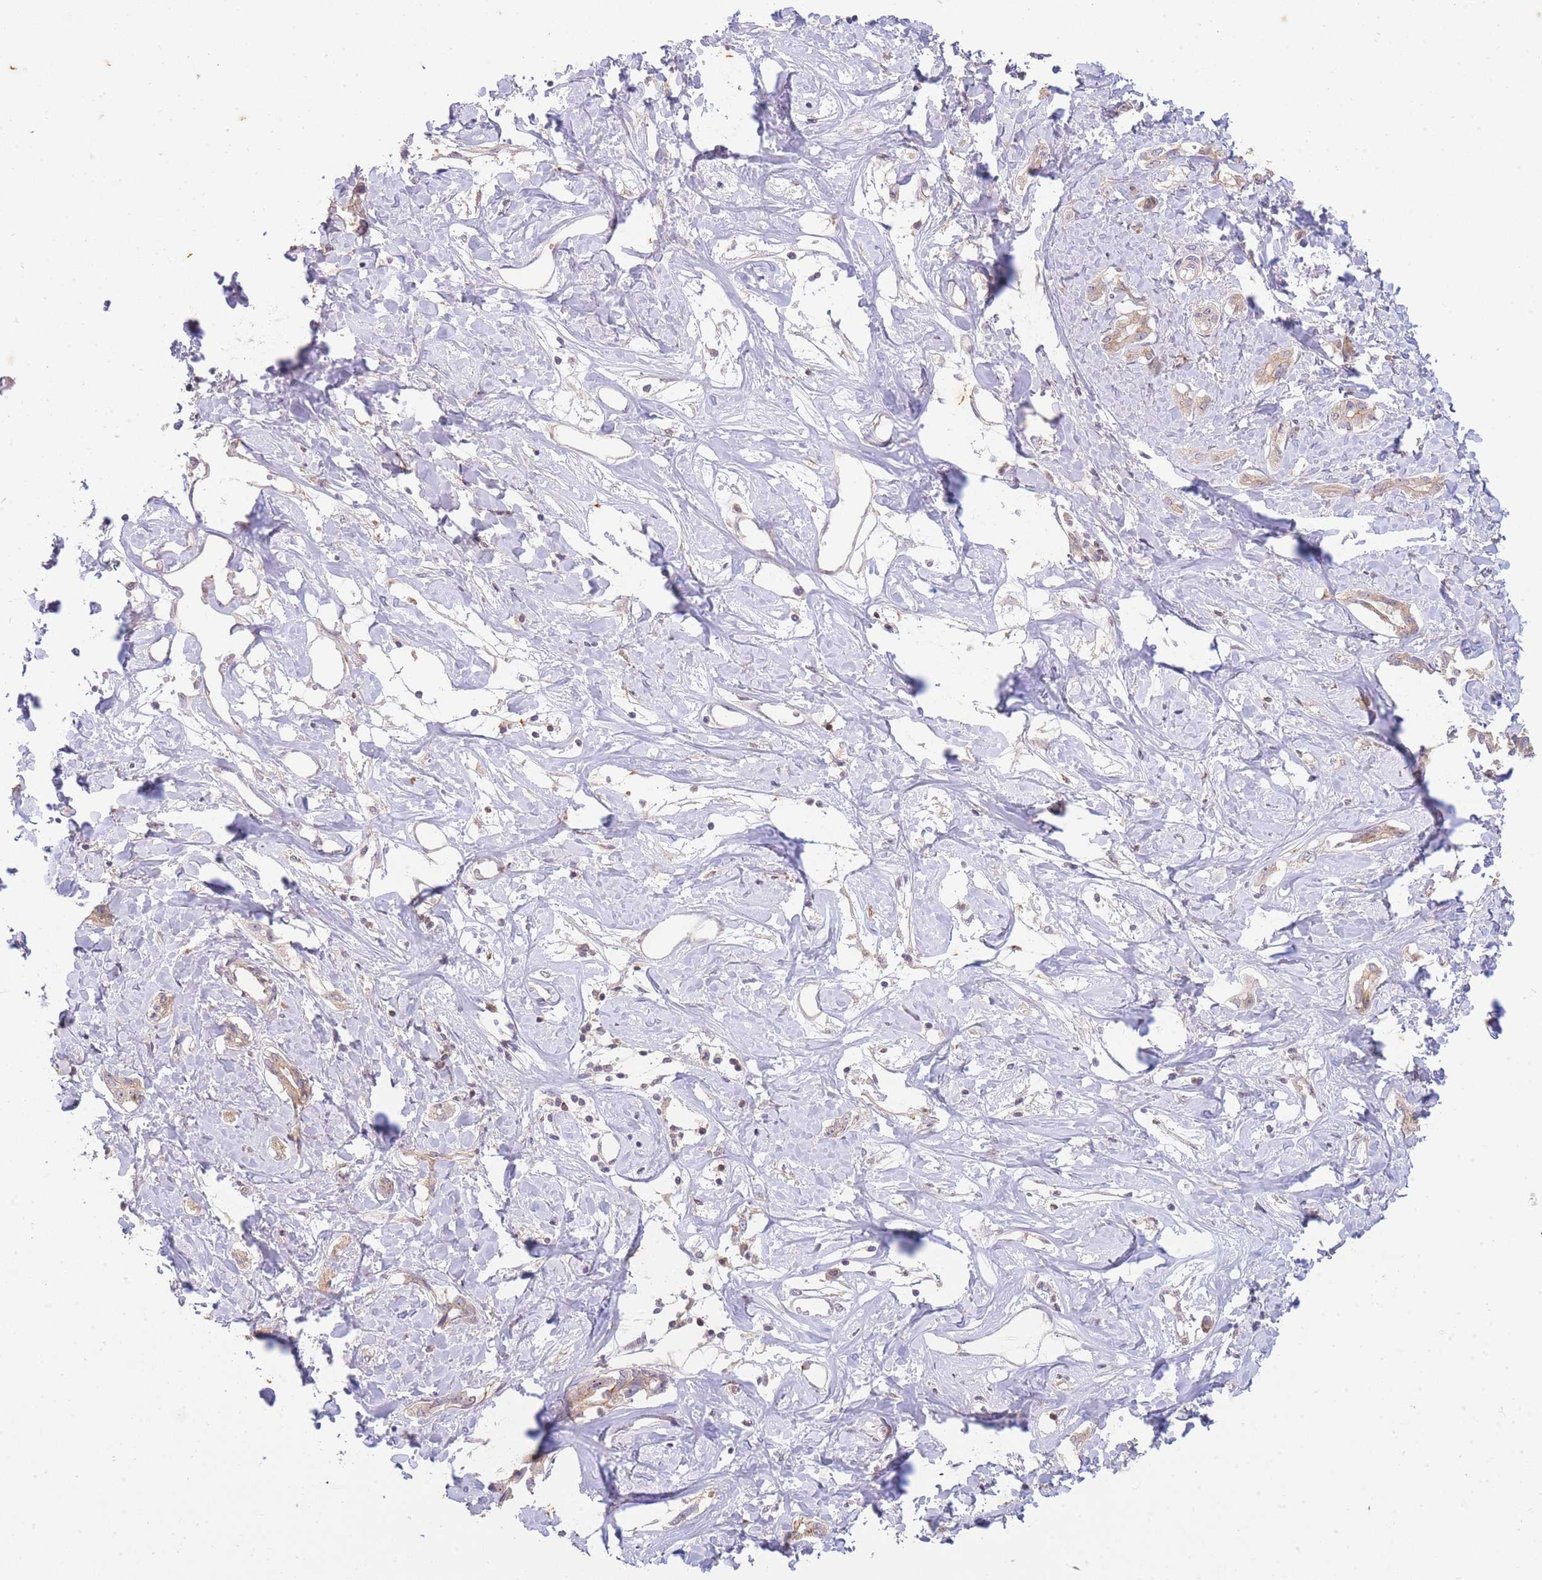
{"staining": {"intensity": "weak", "quantity": ">75%", "location": "cytoplasmic/membranous"}, "tissue": "liver cancer", "cell_type": "Tumor cells", "image_type": "cancer", "snomed": [{"axis": "morphology", "description": "Cholangiocarcinoma"}, {"axis": "topography", "description": "Liver"}], "caption": "Liver cancer was stained to show a protein in brown. There is low levels of weak cytoplasmic/membranous staining in approximately >75% of tumor cells.", "gene": "ST8SIA4", "patient": {"sex": "male", "age": 59}}